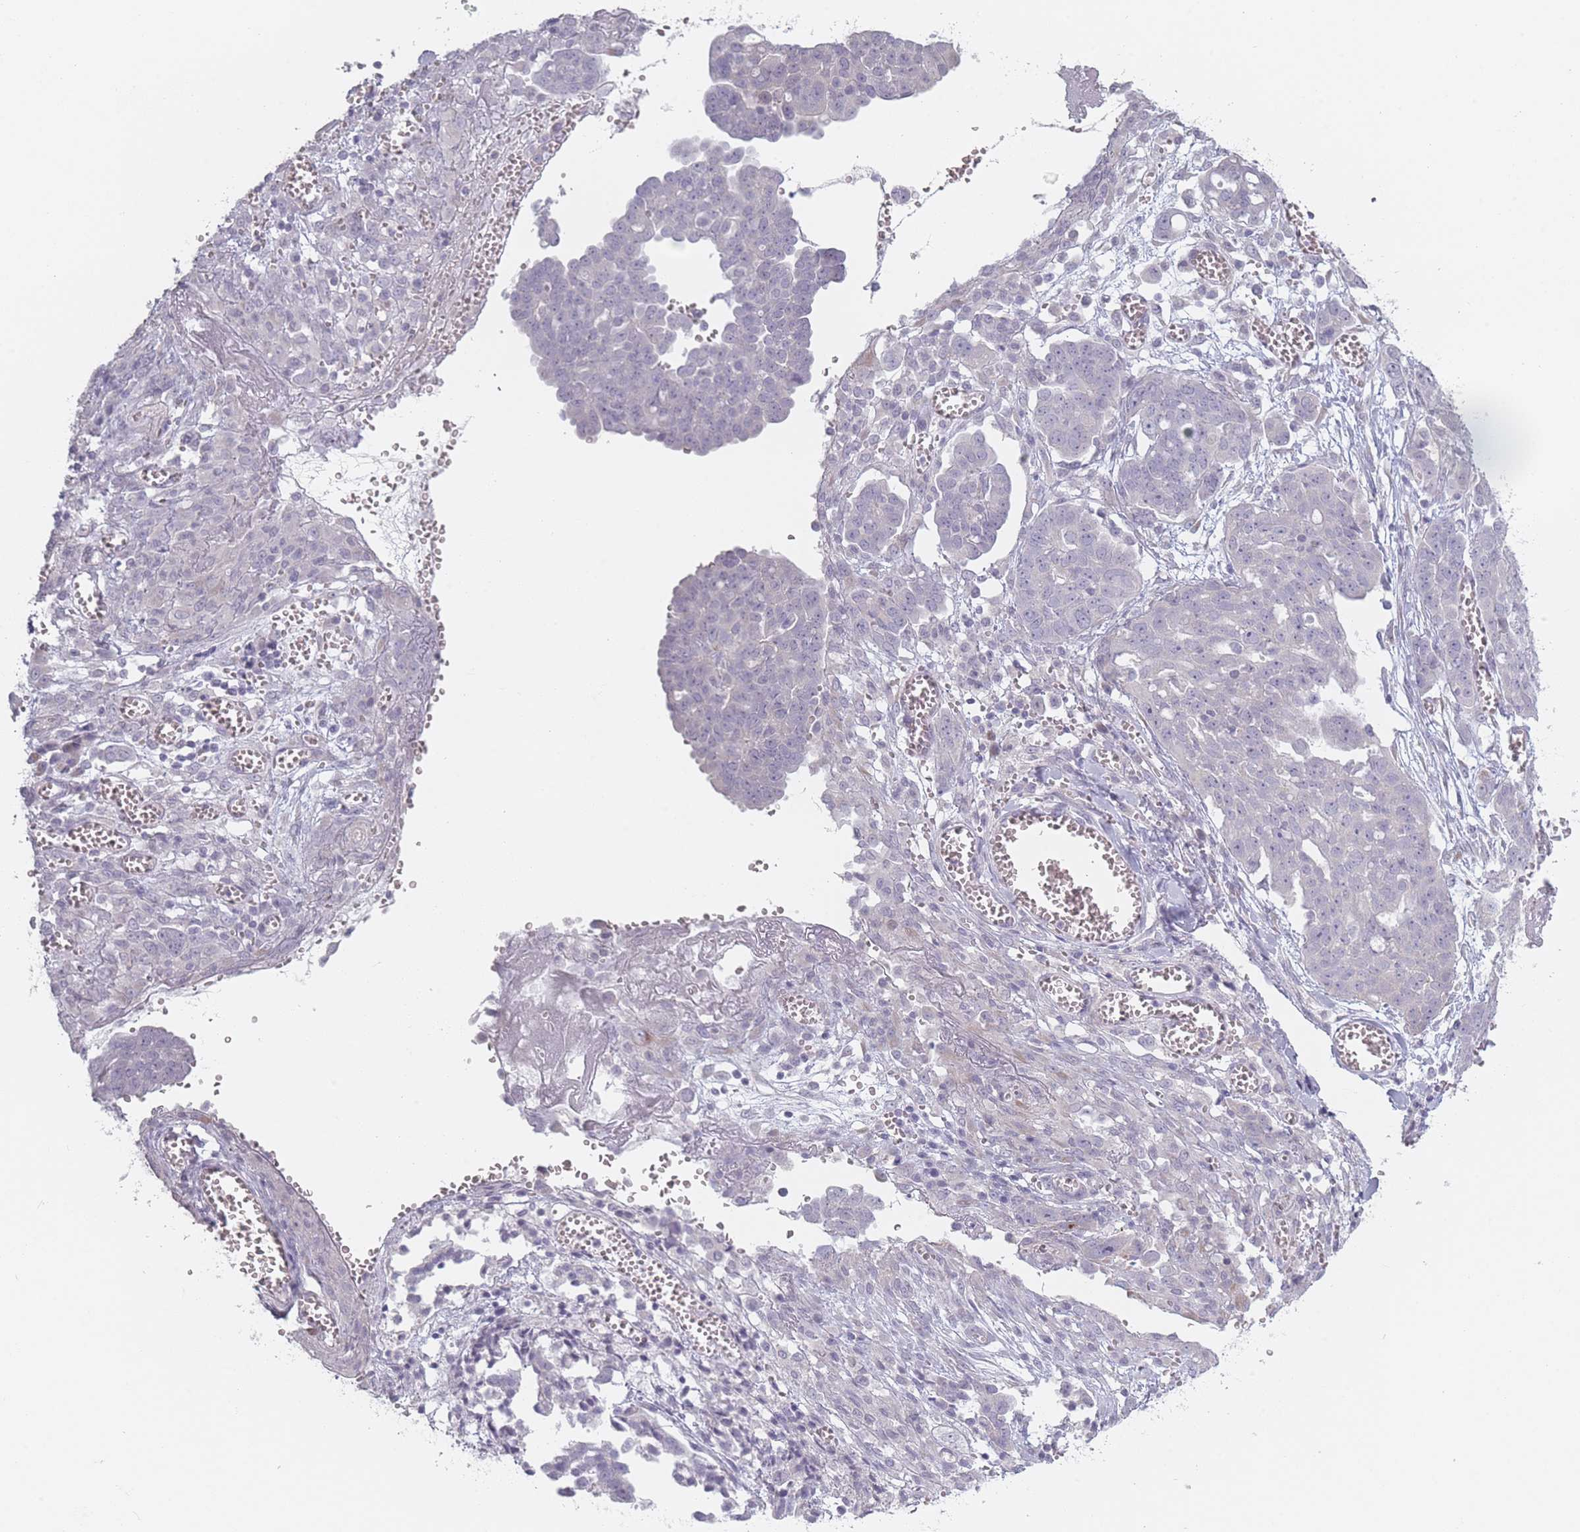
{"staining": {"intensity": "negative", "quantity": "none", "location": "none"}, "tissue": "ovarian cancer", "cell_type": "Tumor cells", "image_type": "cancer", "snomed": [{"axis": "morphology", "description": "Cystadenocarcinoma, serous, NOS"}, {"axis": "topography", "description": "Soft tissue"}, {"axis": "topography", "description": "Ovary"}], "caption": "This photomicrograph is of ovarian cancer (serous cystadenocarcinoma) stained with immunohistochemistry to label a protein in brown with the nuclei are counter-stained blue. There is no expression in tumor cells.", "gene": "RASL10B", "patient": {"sex": "female", "age": 57}}